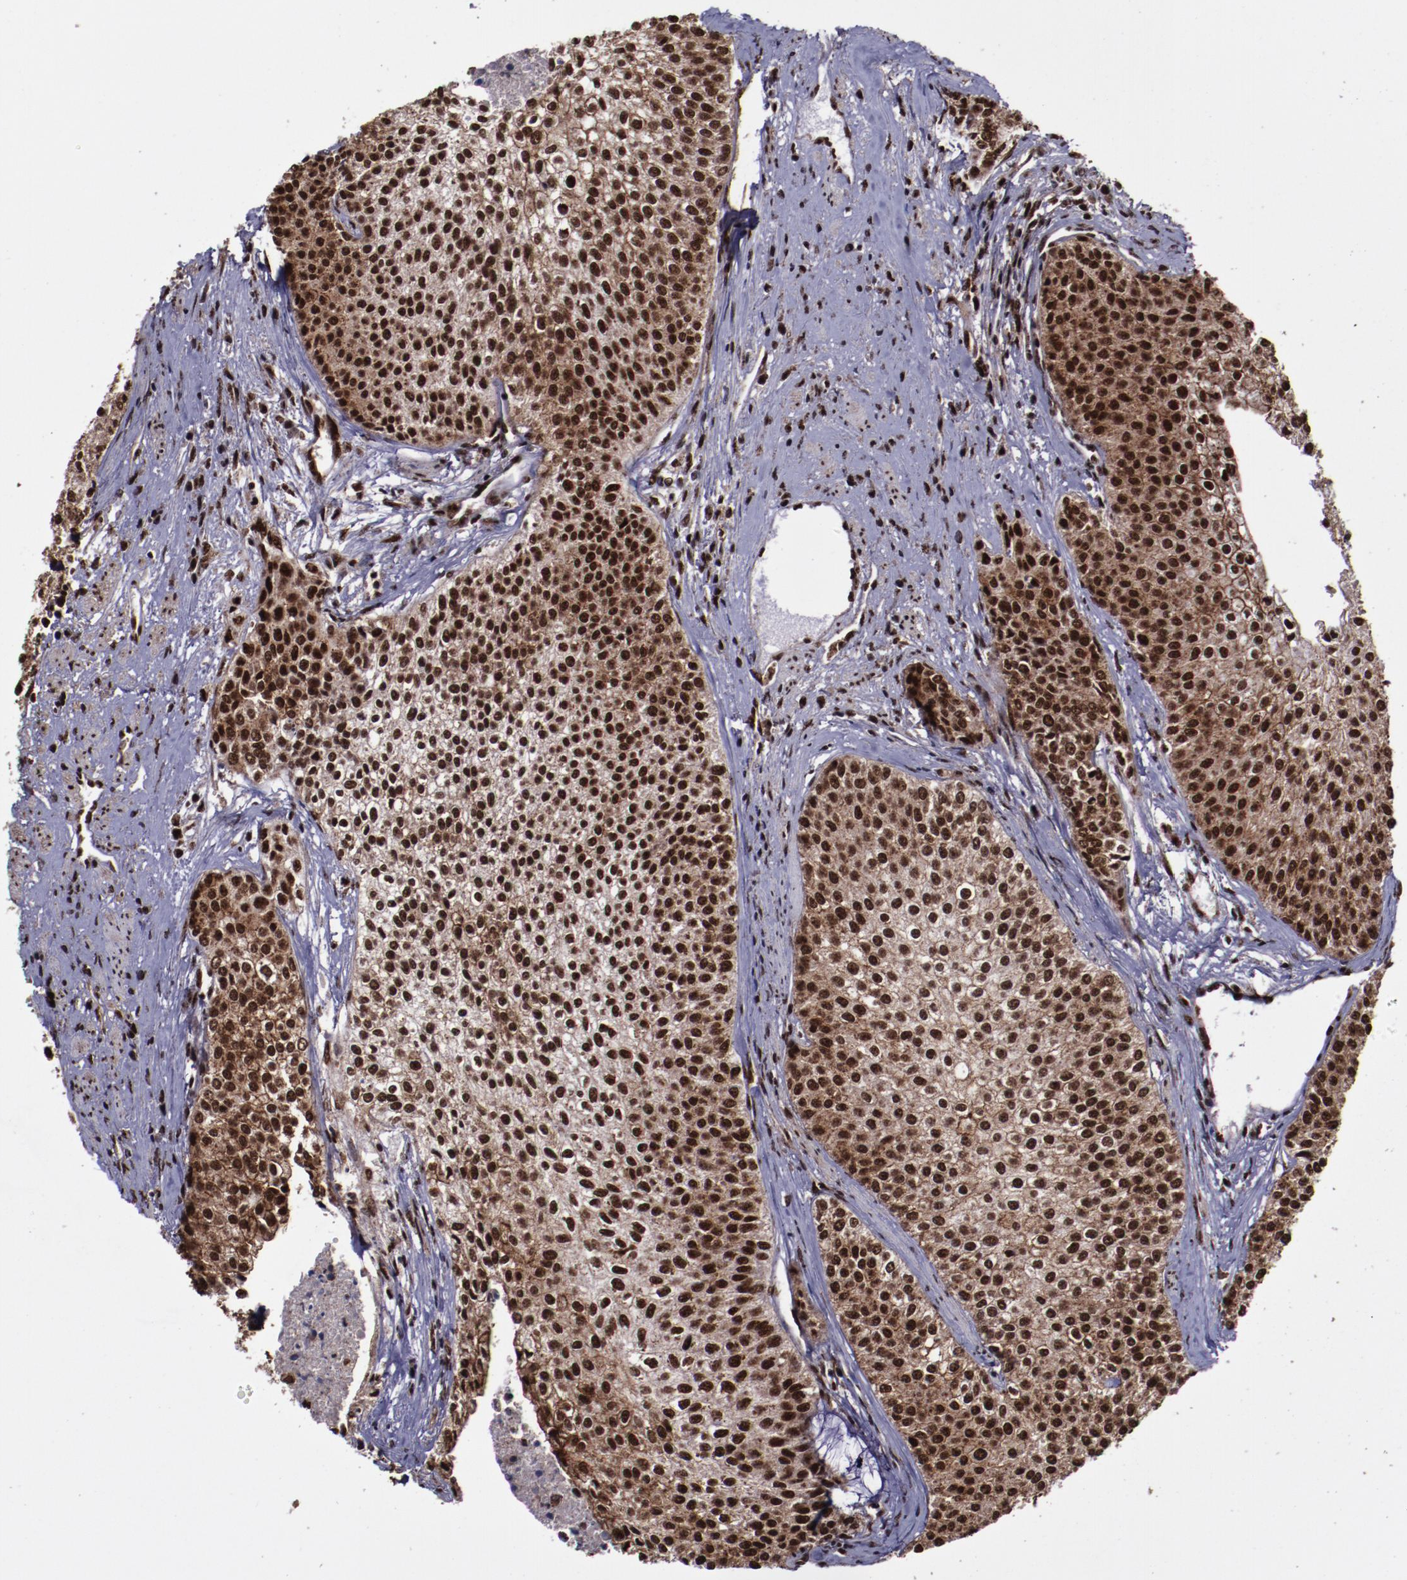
{"staining": {"intensity": "moderate", "quantity": ">75%", "location": "cytoplasmic/membranous,nuclear"}, "tissue": "urothelial cancer", "cell_type": "Tumor cells", "image_type": "cancer", "snomed": [{"axis": "morphology", "description": "Urothelial carcinoma, Low grade"}, {"axis": "topography", "description": "Urinary bladder"}], "caption": "Approximately >75% of tumor cells in urothelial carcinoma (low-grade) demonstrate moderate cytoplasmic/membranous and nuclear protein staining as visualized by brown immunohistochemical staining.", "gene": "SNW1", "patient": {"sex": "female", "age": 73}}